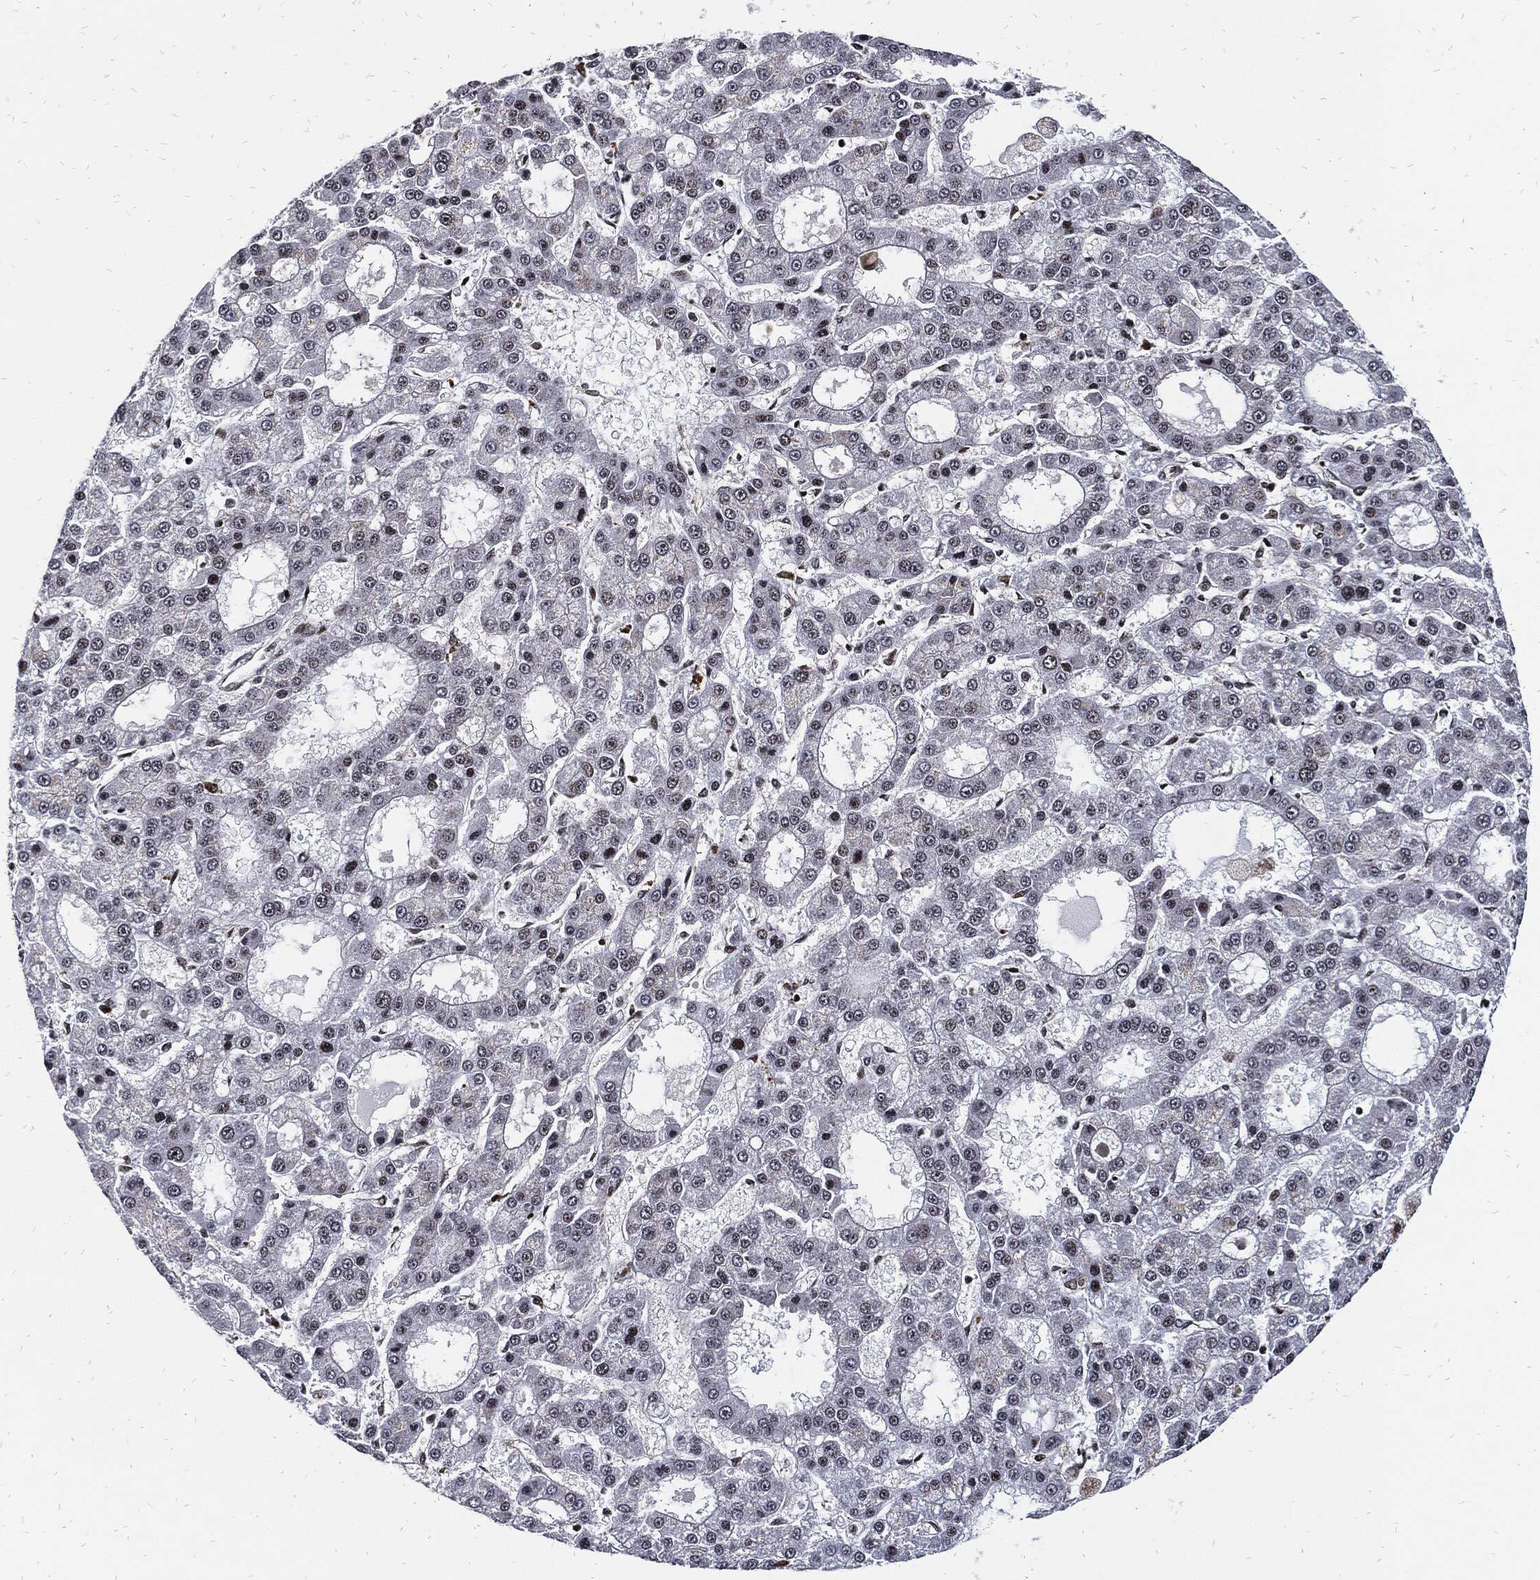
{"staining": {"intensity": "moderate", "quantity": "<25%", "location": "nuclear"}, "tissue": "liver cancer", "cell_type": "Tumor cells", "image_type": "cancer", "snomed": [{"axis": "morphology", "description": "Carcinoma, Hepatocellular, NOS"}, {"axis": "topography", "description": "Liver"}], "caption": "Immunohistochemistry photomicrograph of neoplastic tissue: liver cancer (hepatocellular carcinoma) stained using immunohistochemistry (IHC) reveals low levels of moderate protein expression localized specifically in the nuclear of tumor cells, appearing as a nuclear brown color.", "gene": "ZNF775", "patient": {"sex": "male", "age": 70}}